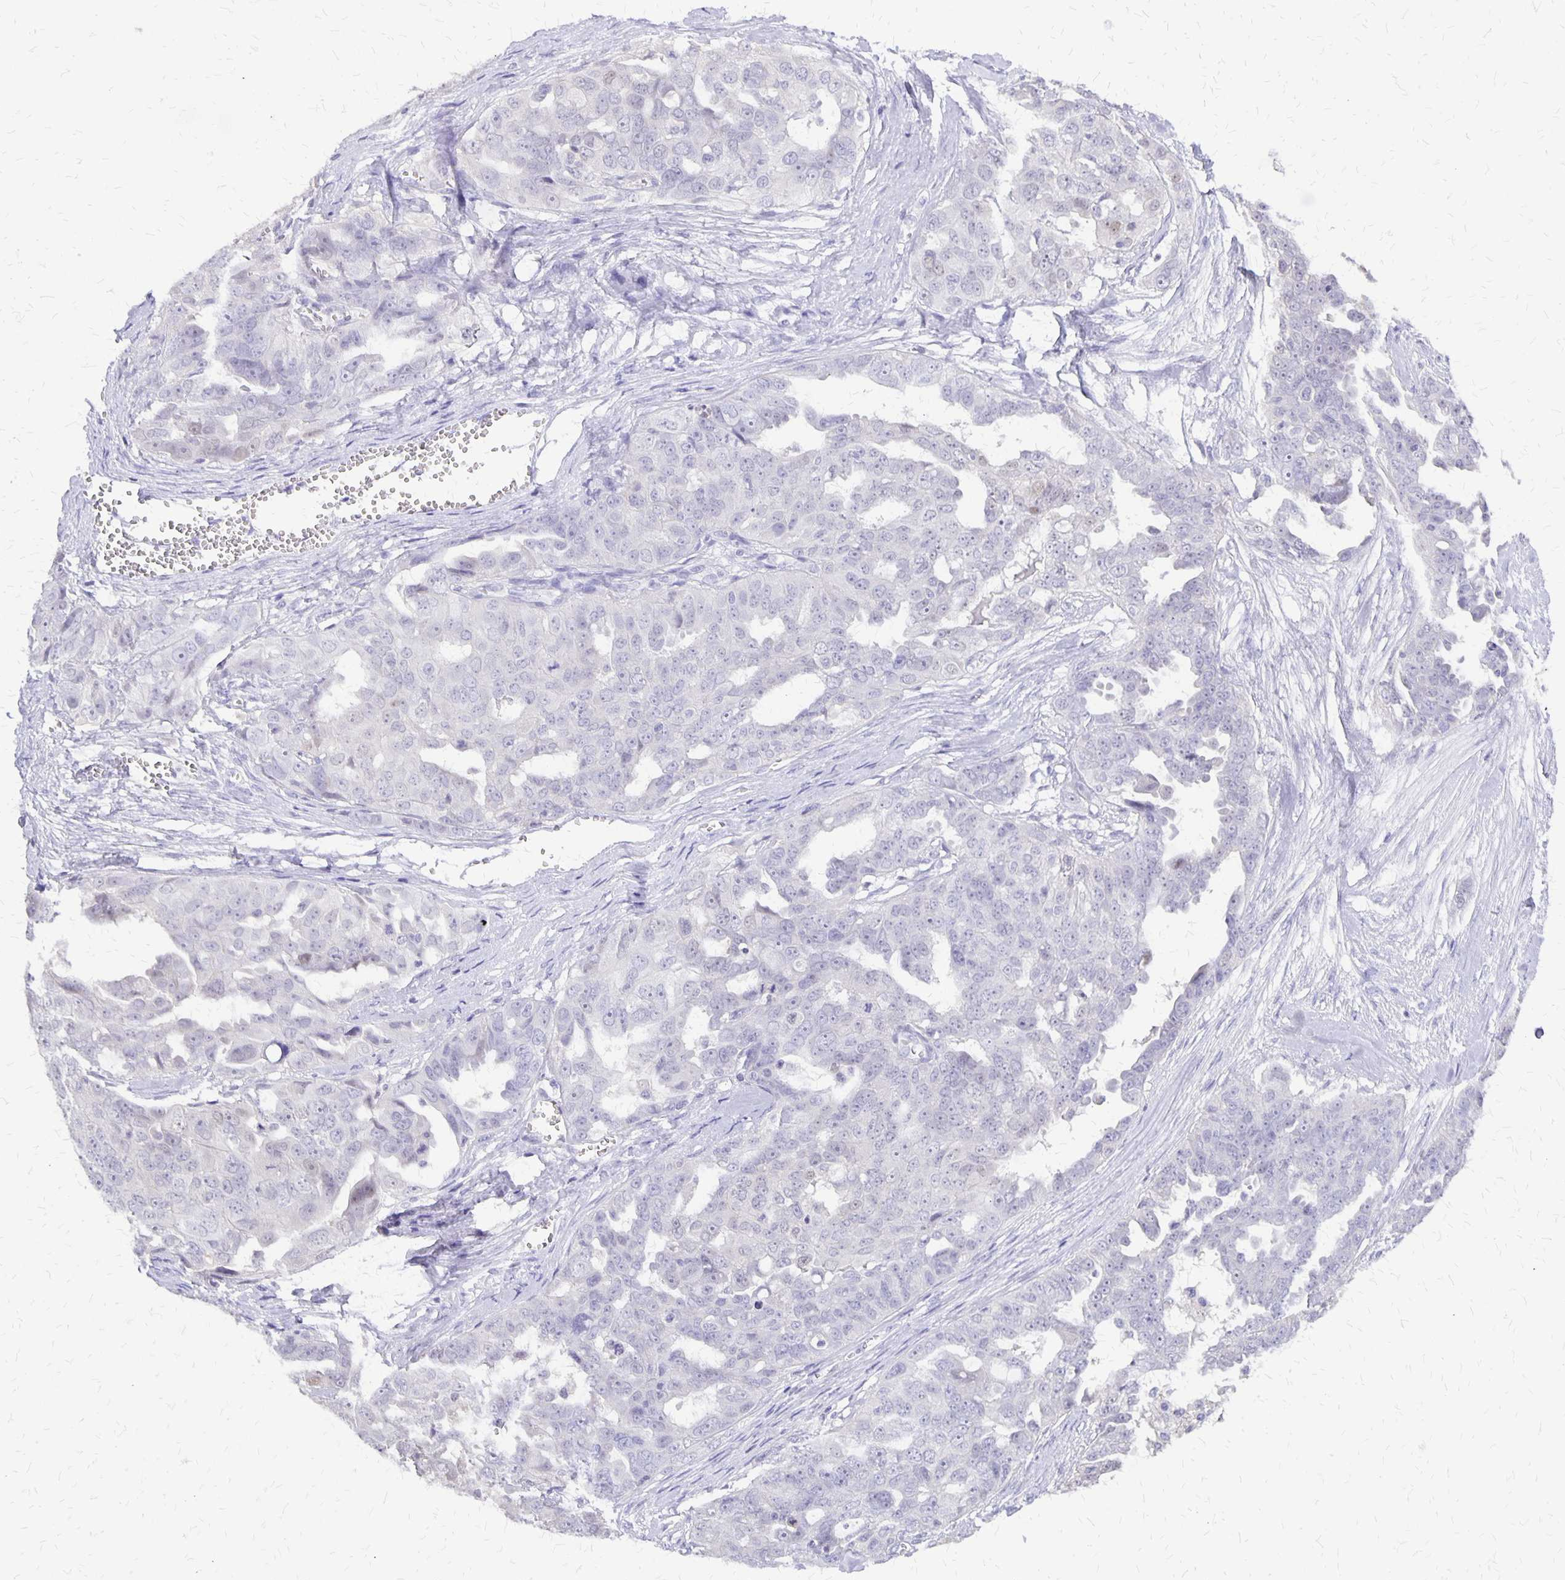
{"staining": {"intensity": "negative", "quantity": "none", "location": "none"}, "tissue": "ovarian cancer", "cell_type": "Tumor cells", "image_type": "cancer", "snomed": [{"axis": "morphology", "description": "Carcinoma, endometroid"}, {"axis": "topography", "description": "Ovary"}], "caption": "The IHC photomicrograph has no significant expression in tumor cells of ovarian cancer (endometroid carcinoma) tissue.", "gene": "SI", "patient": {"sex": "female", "age": 70}}